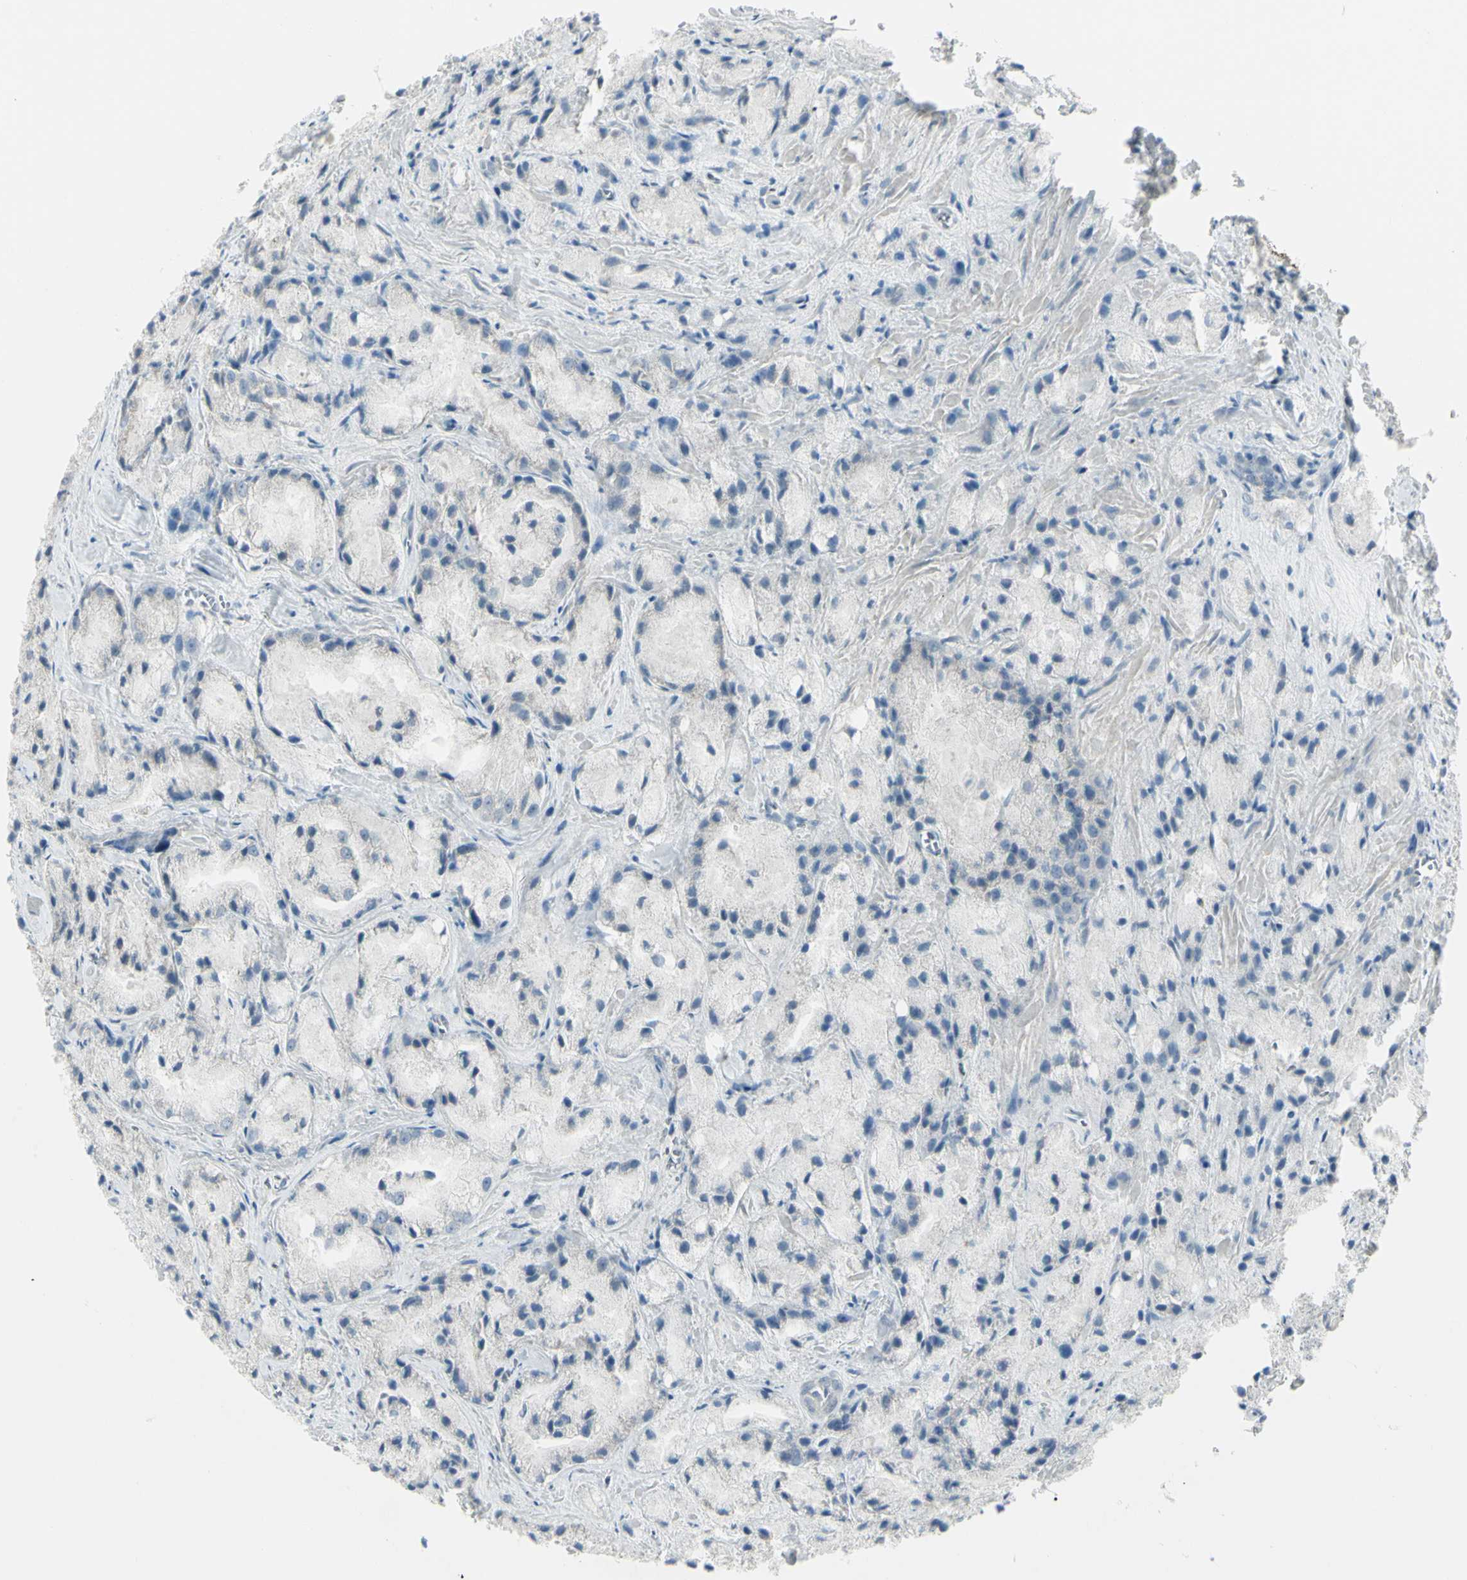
{"staining": {"intensity": "weak", "quantity": ">75%", "location": "cytoplasmic/membranous"}, "tissue": "prostate cancer", "cell_type": "Tumor cells", "image_type": "cancer", "snomed": [{"axis": "morphology", "description": "Adenocarcinoma, Low grade"}, {"axis": "topography", "description": "Prostate"}], "caption": "Brown immunohistochemical staining in human adenocarcinoma (low-grade) (prostate) exhibits weak cytoplasmic/membranous expression in about >75% of tumor cells.", "gene": "SH3GL2", "patient": {"sex": "male", "age": 64}}